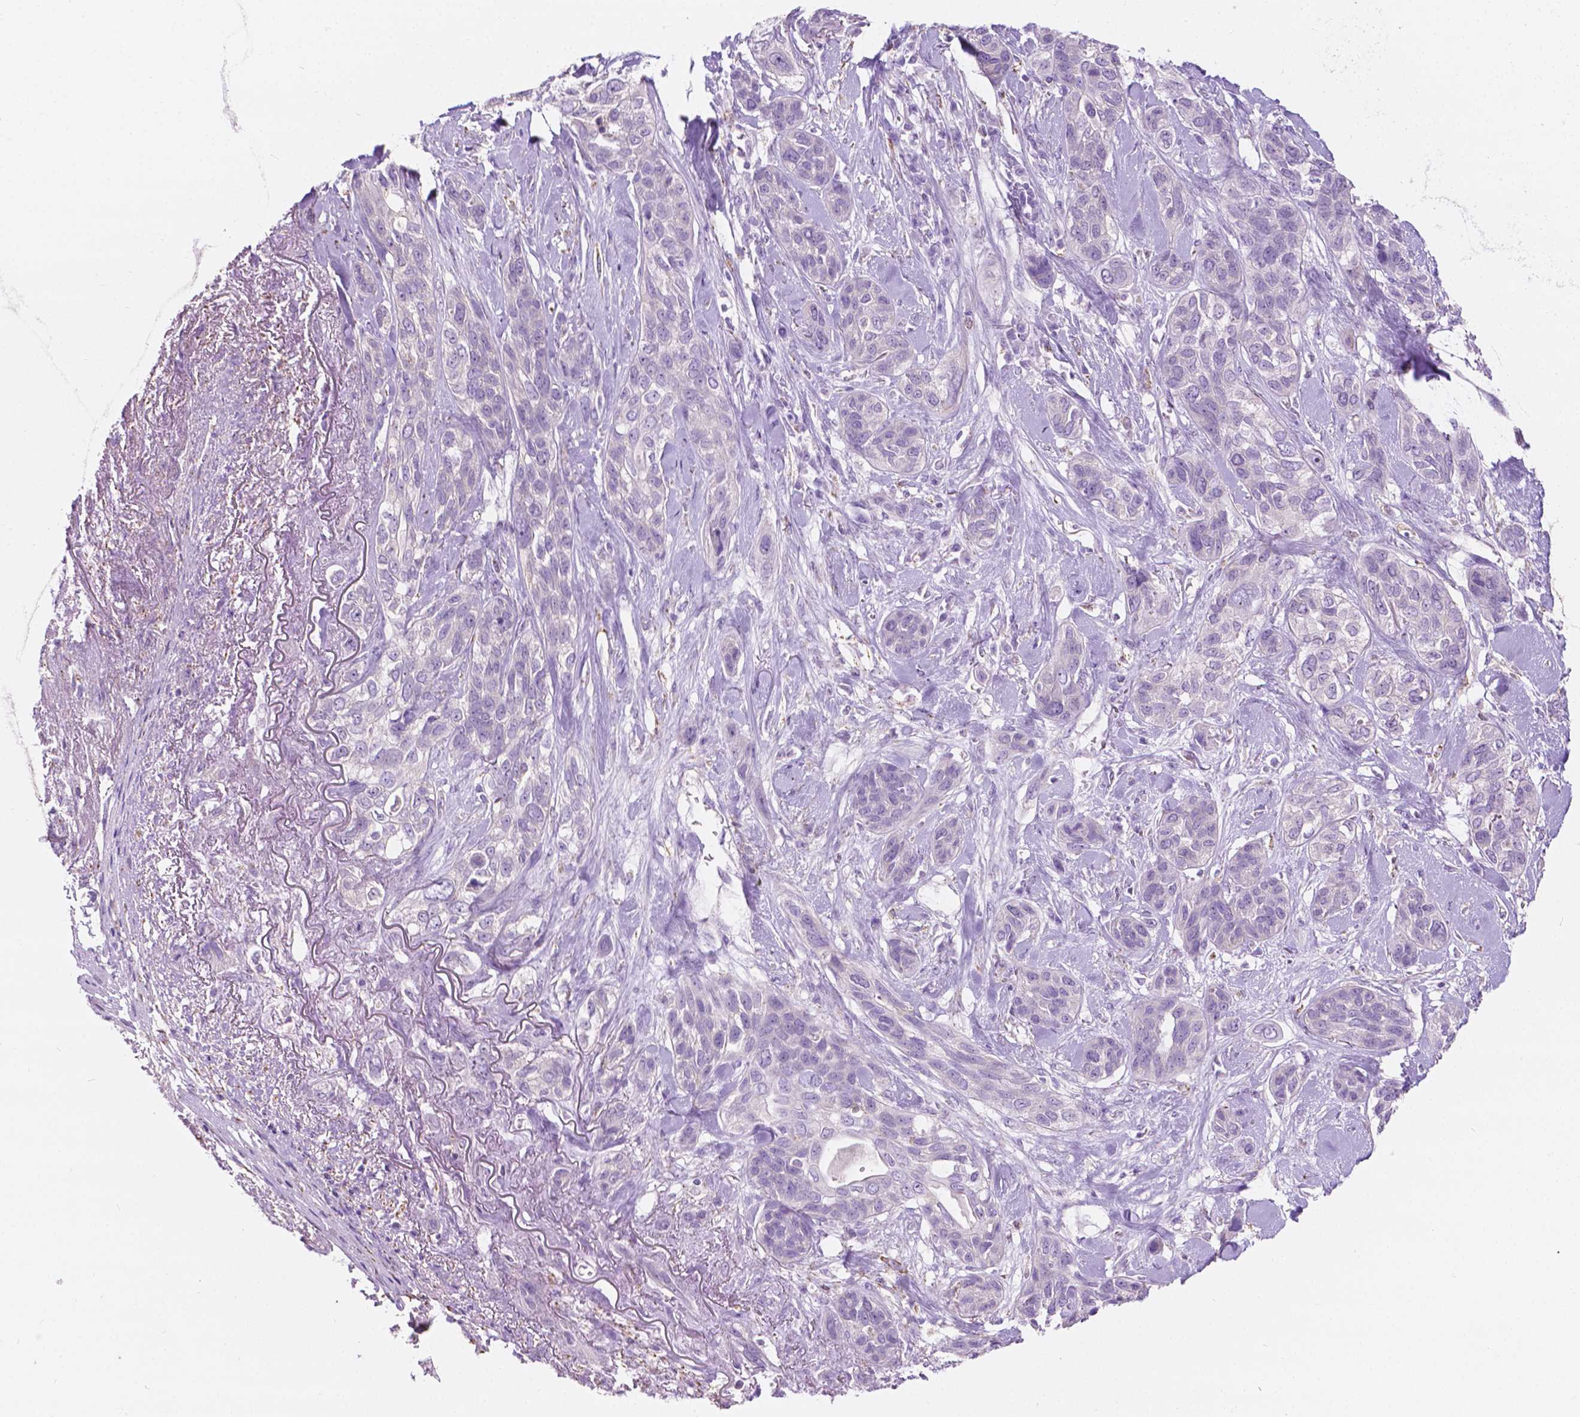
{"staining": {"intensity": "negative", "quantity": "none", "location": "none"}, "tissue": "lung cancer", "cell_type": "Tumor cells", "image_type": "cancer", "snomed": [{"axis": "morphology", "description": "Squamous cell carcinoma, NOS"}, {"axis": "topography", "description": "Lung"}], "caption": "IHC histopathology image of squamous cell carcinoma (lung) stained for a protein (brown), which reveals no staining in tumor cells.", "gene": "NOS1AP", "patient": {"sex": "female", "age": 70}}